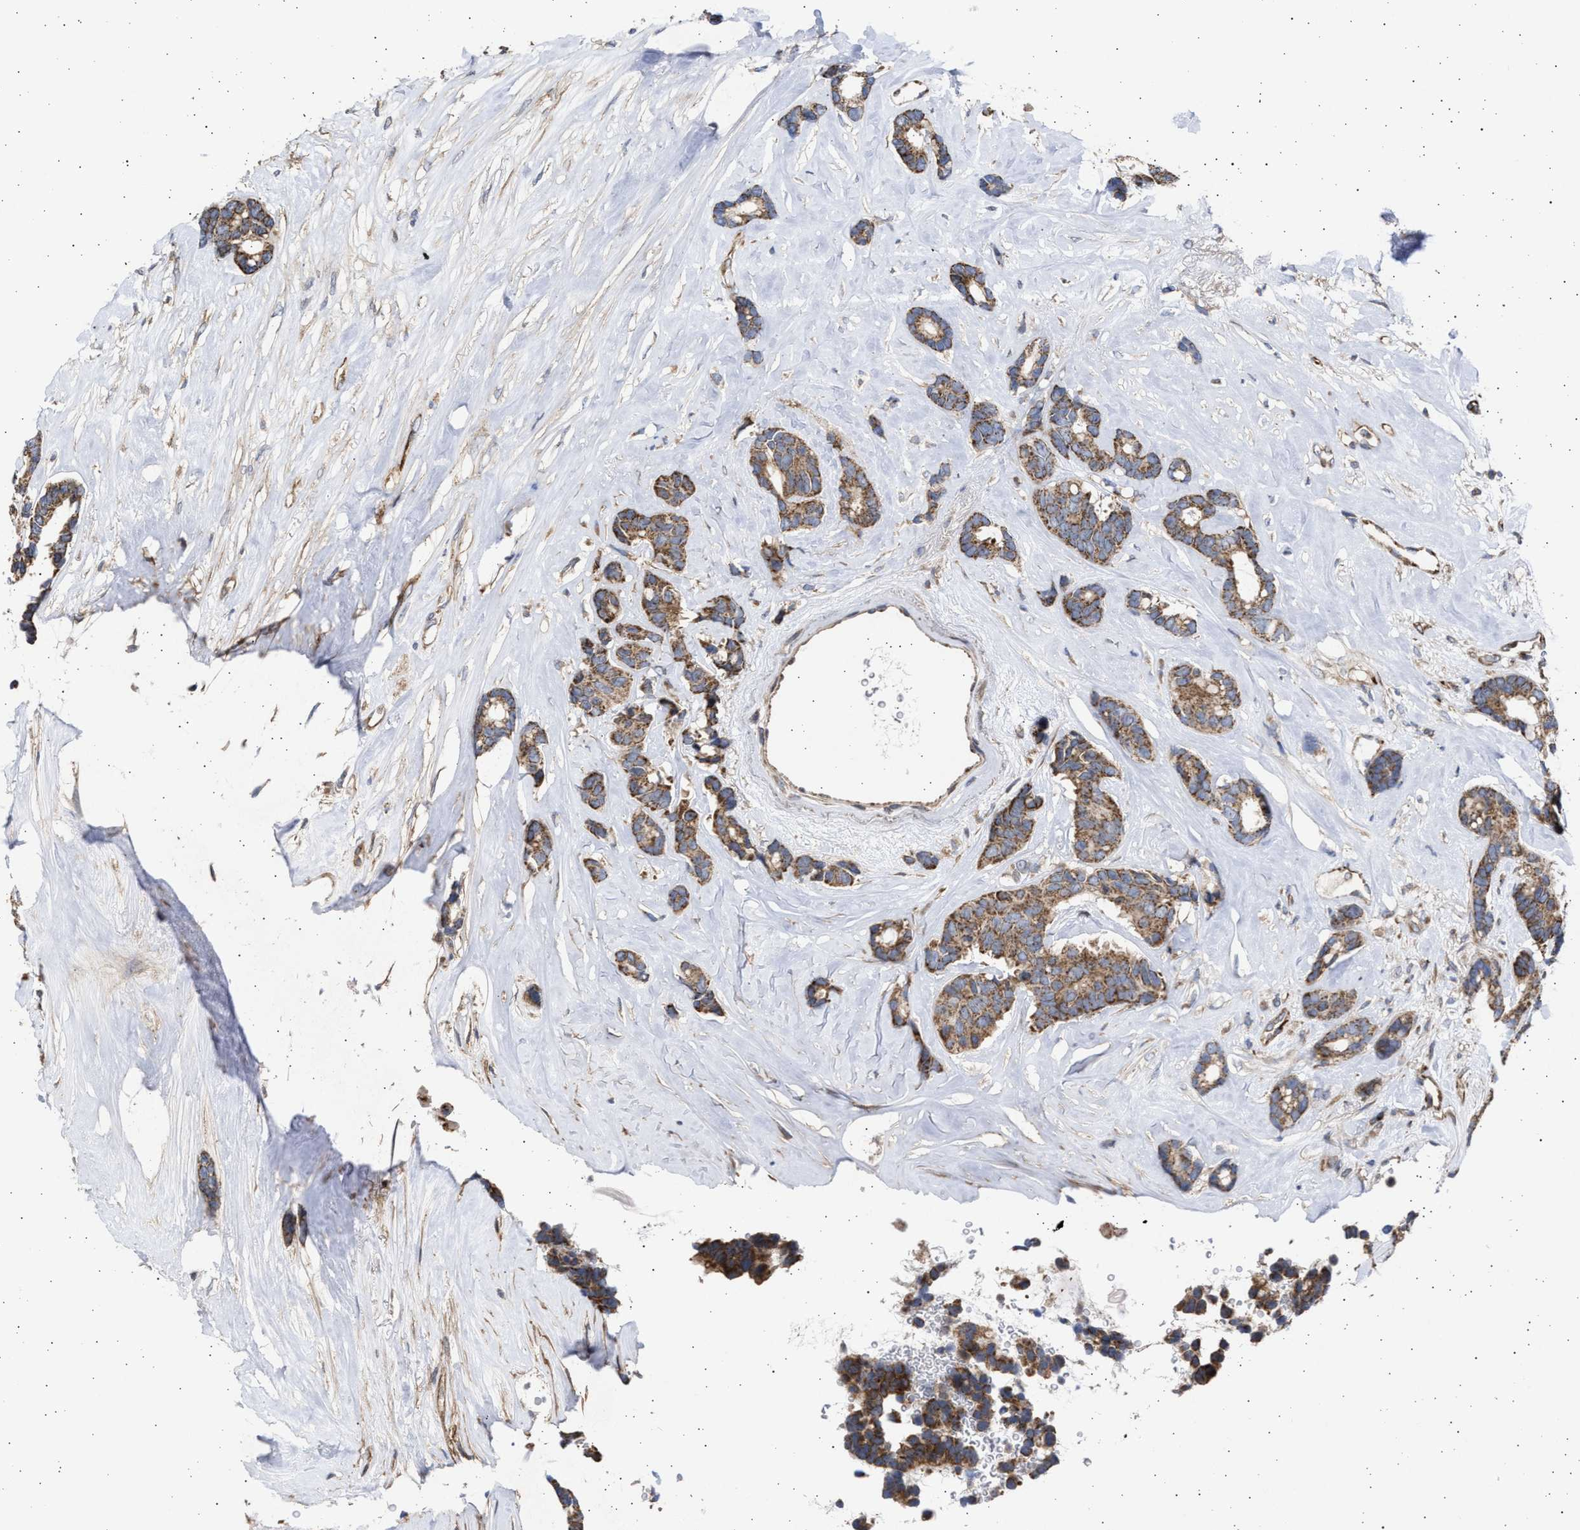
{"staining": {"intensity": "strong", "quantity": ">75%", "location": "cytoplasmic/membranous"}, "tissue": "breast cancer", "cell_type": "Tumor cells", "image_type": "cancer", "snomed": [{"axis": "morphology", "description": "Duct carcinoma"}, {"axis": "topography", "description": "Breast"}], "caption": "Intraductal carcinoma (breast) stained with a protein marker exhibits strong staining in tumor cells.", "gene": "TTC19", "patient": {"sex": "female", "age": 87}}